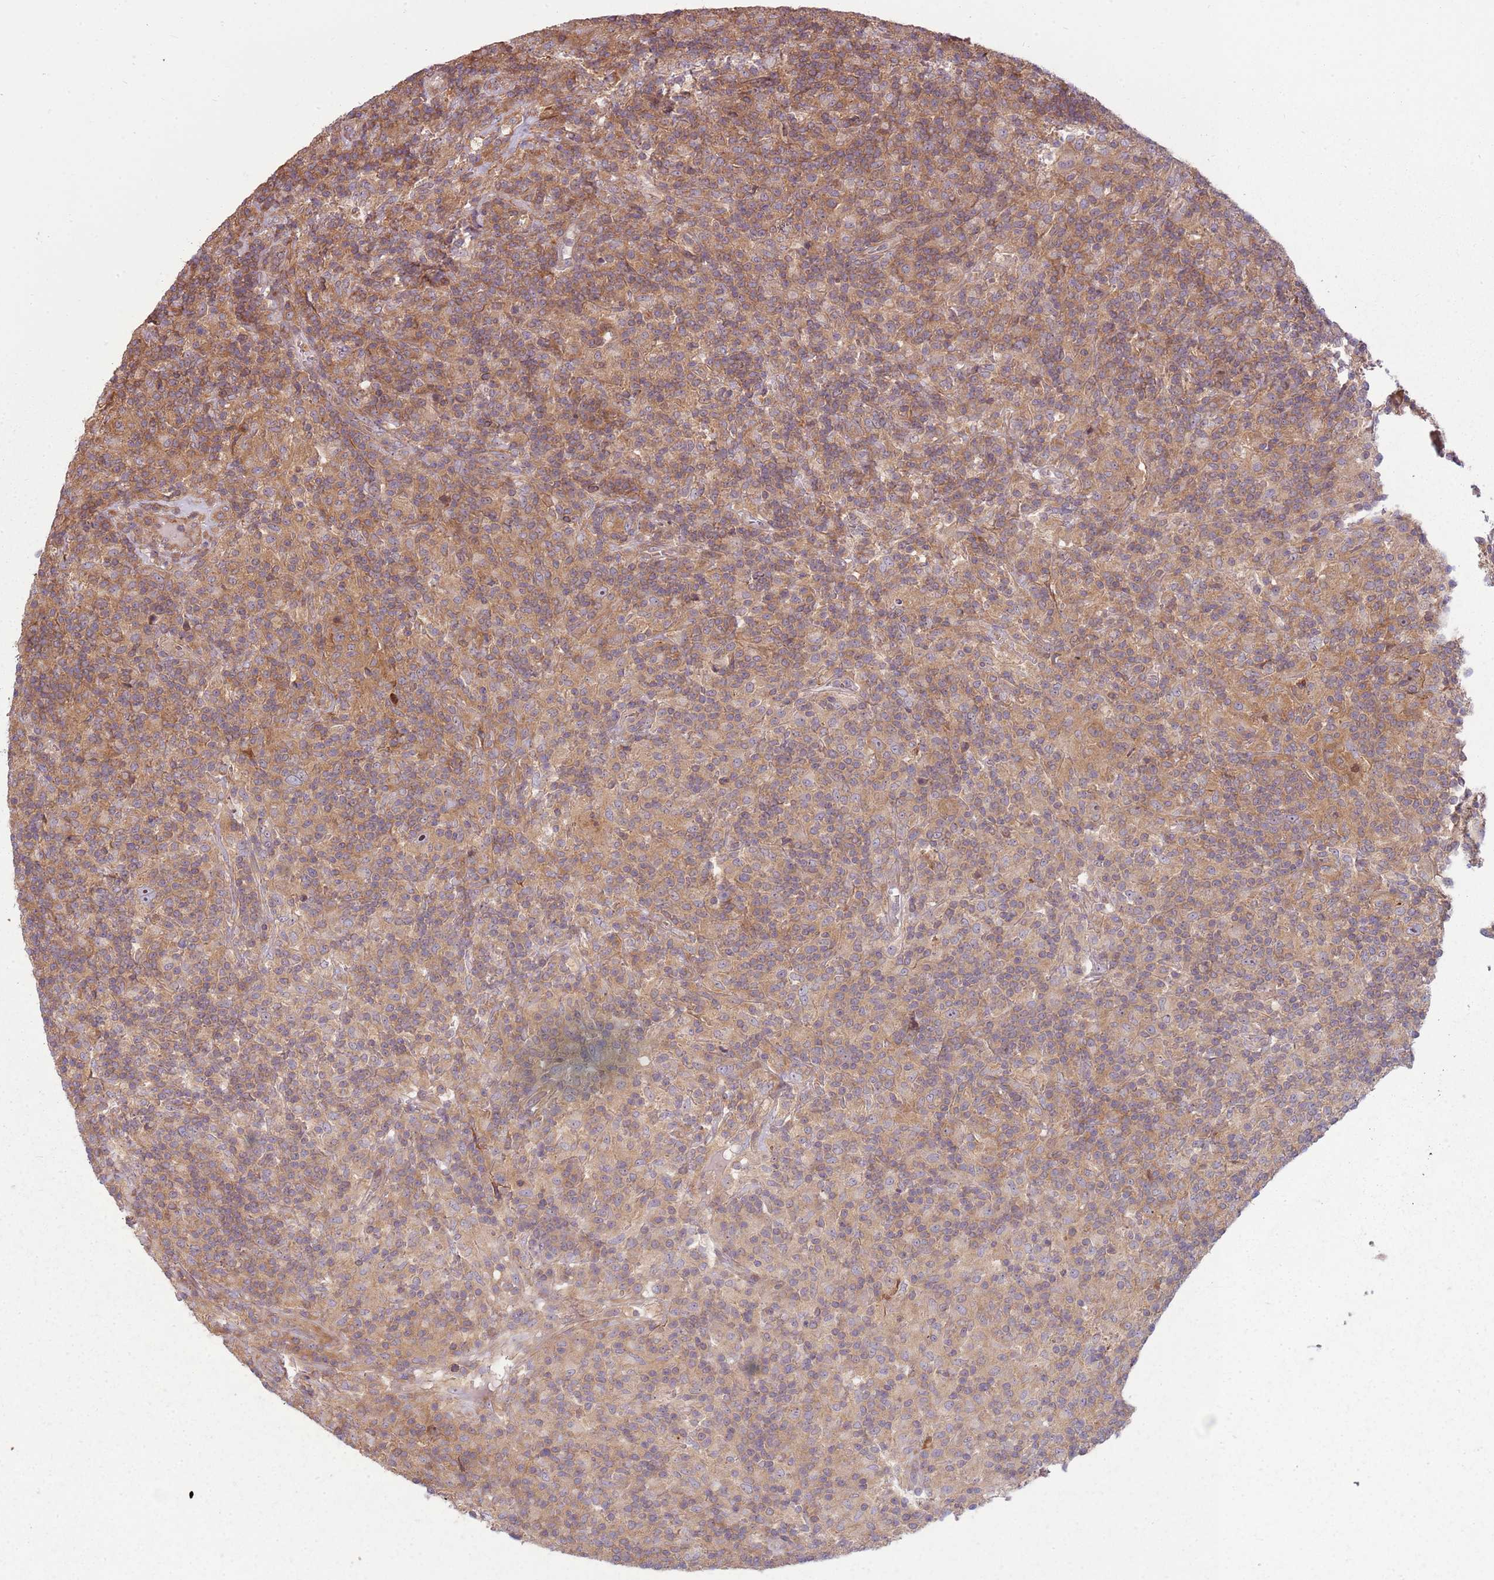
{"staining": {"intensity": "moderate", "quantity": ">75%", "location": "cytoplasmic/membranous,nuclear"}, "tissue": "lymphoma", "cell_type": "Tumor cells", "image_type": "cancer", "snomed": [{"axis": "morphology", "description": "Hodgkin's disease, NOS"}, {"axis": "topography", "description": "Lymph node"}], "caption": "This is an image of IHC staining of Hodgkin's disease, which shows moderate staining in the cytoplasmic/membranous and nuclear of tumor cells.", "gene": "RPL21", "patient": {"sex": "male", "age": 70}}